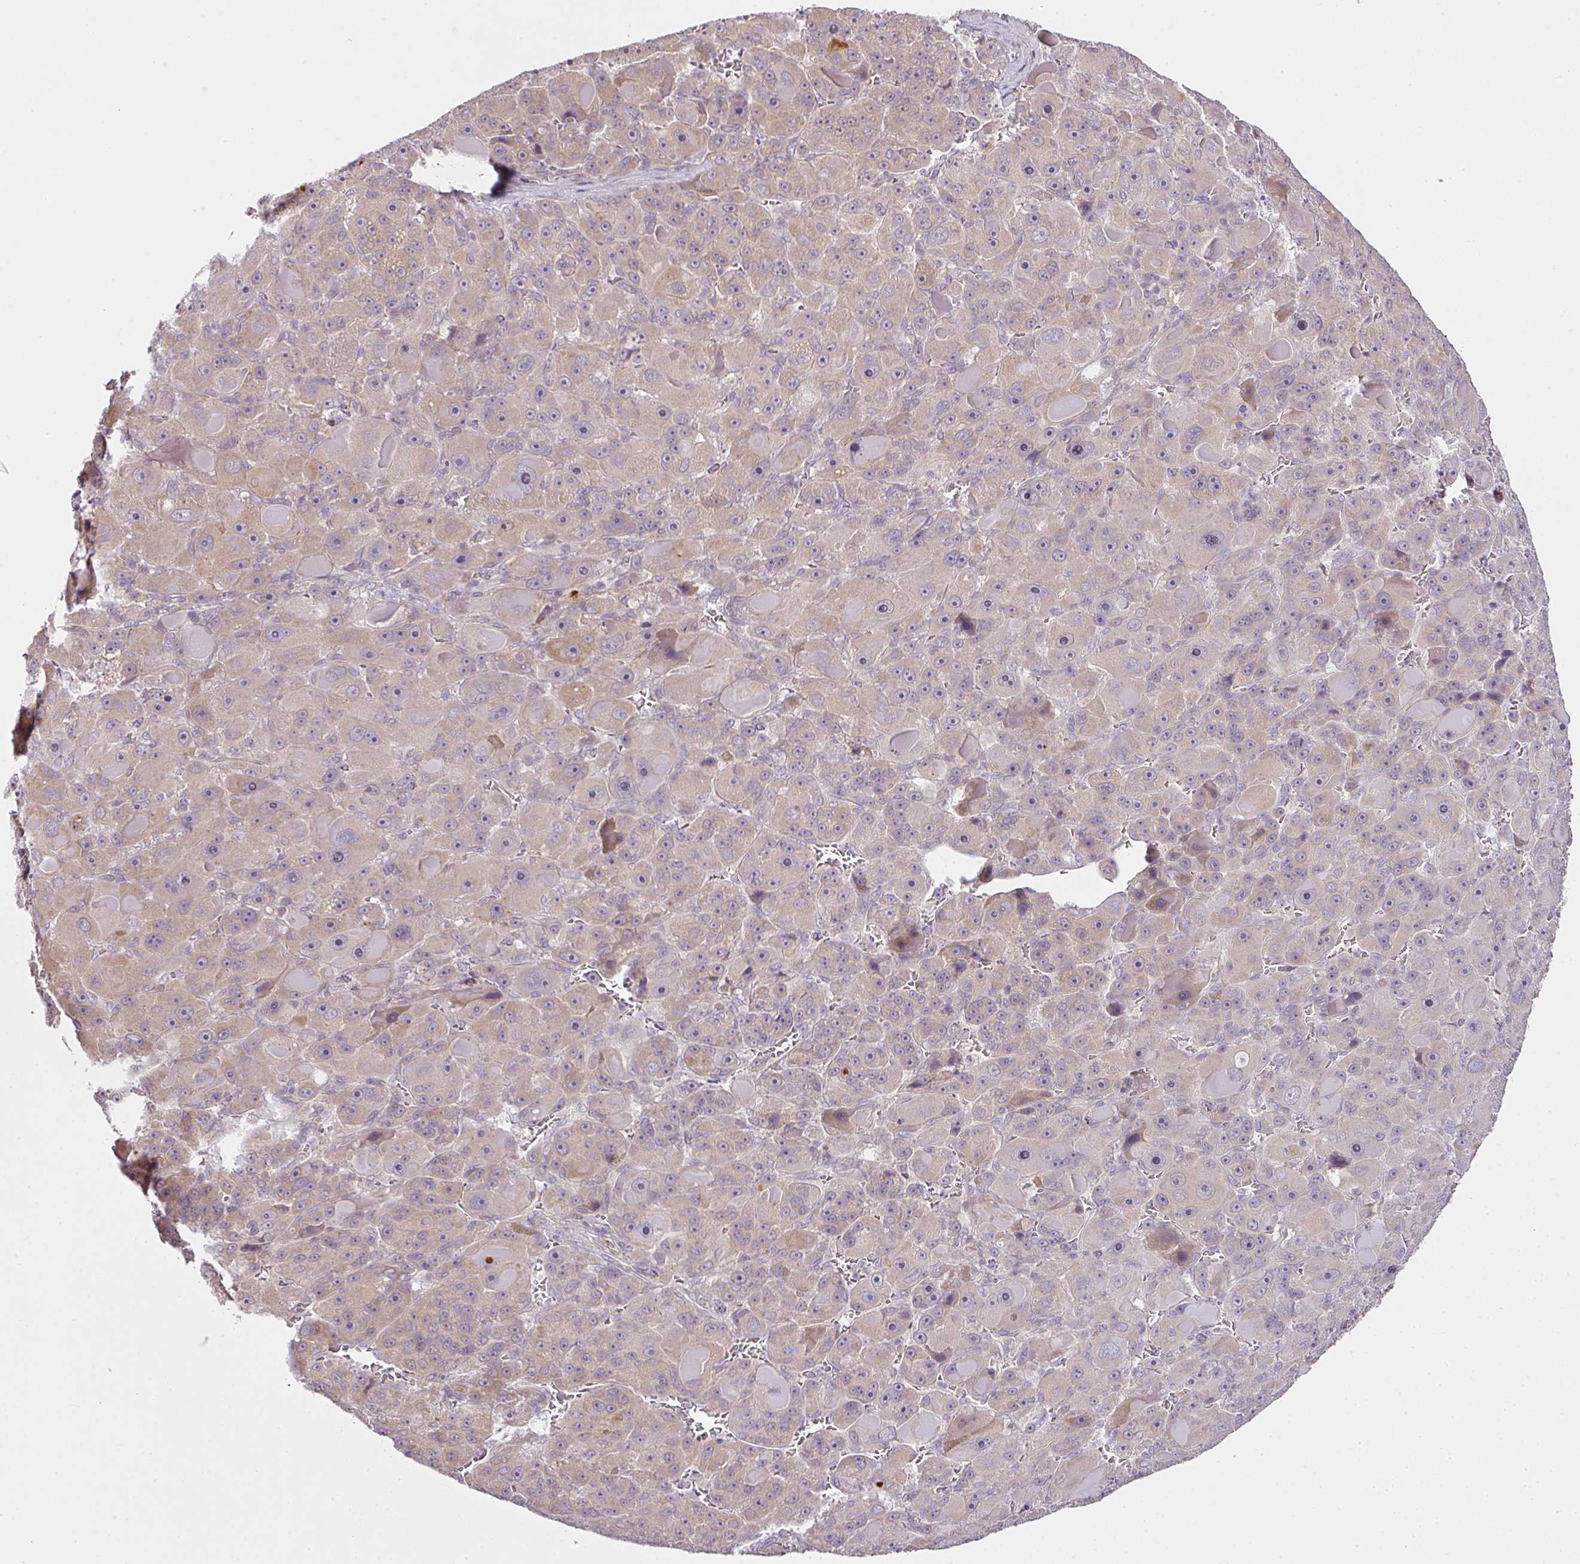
{"staining": {"intensity": "weak", "quantity": "25%-75%", "location": "cytoplasmic/membranous"}, "tissue": "liver cancer", "cell_type": "Tumor cells", "image_type": "cancer", "snomed": [{"axis": "morphology", "description": "Carcinoma, Hepatocellular, NOS"}, {"axis": "topography", "description": "Liver"}], "caption": "Protein positivity by immunohistochemistry (IHC) exhibits weak cytoplasmic/membranous expression in about 25%-75% of tumor cells in liver hepatocellular carcinoma.", "gene": "MED19", "patient": {"sex": "male", "age": 76}}